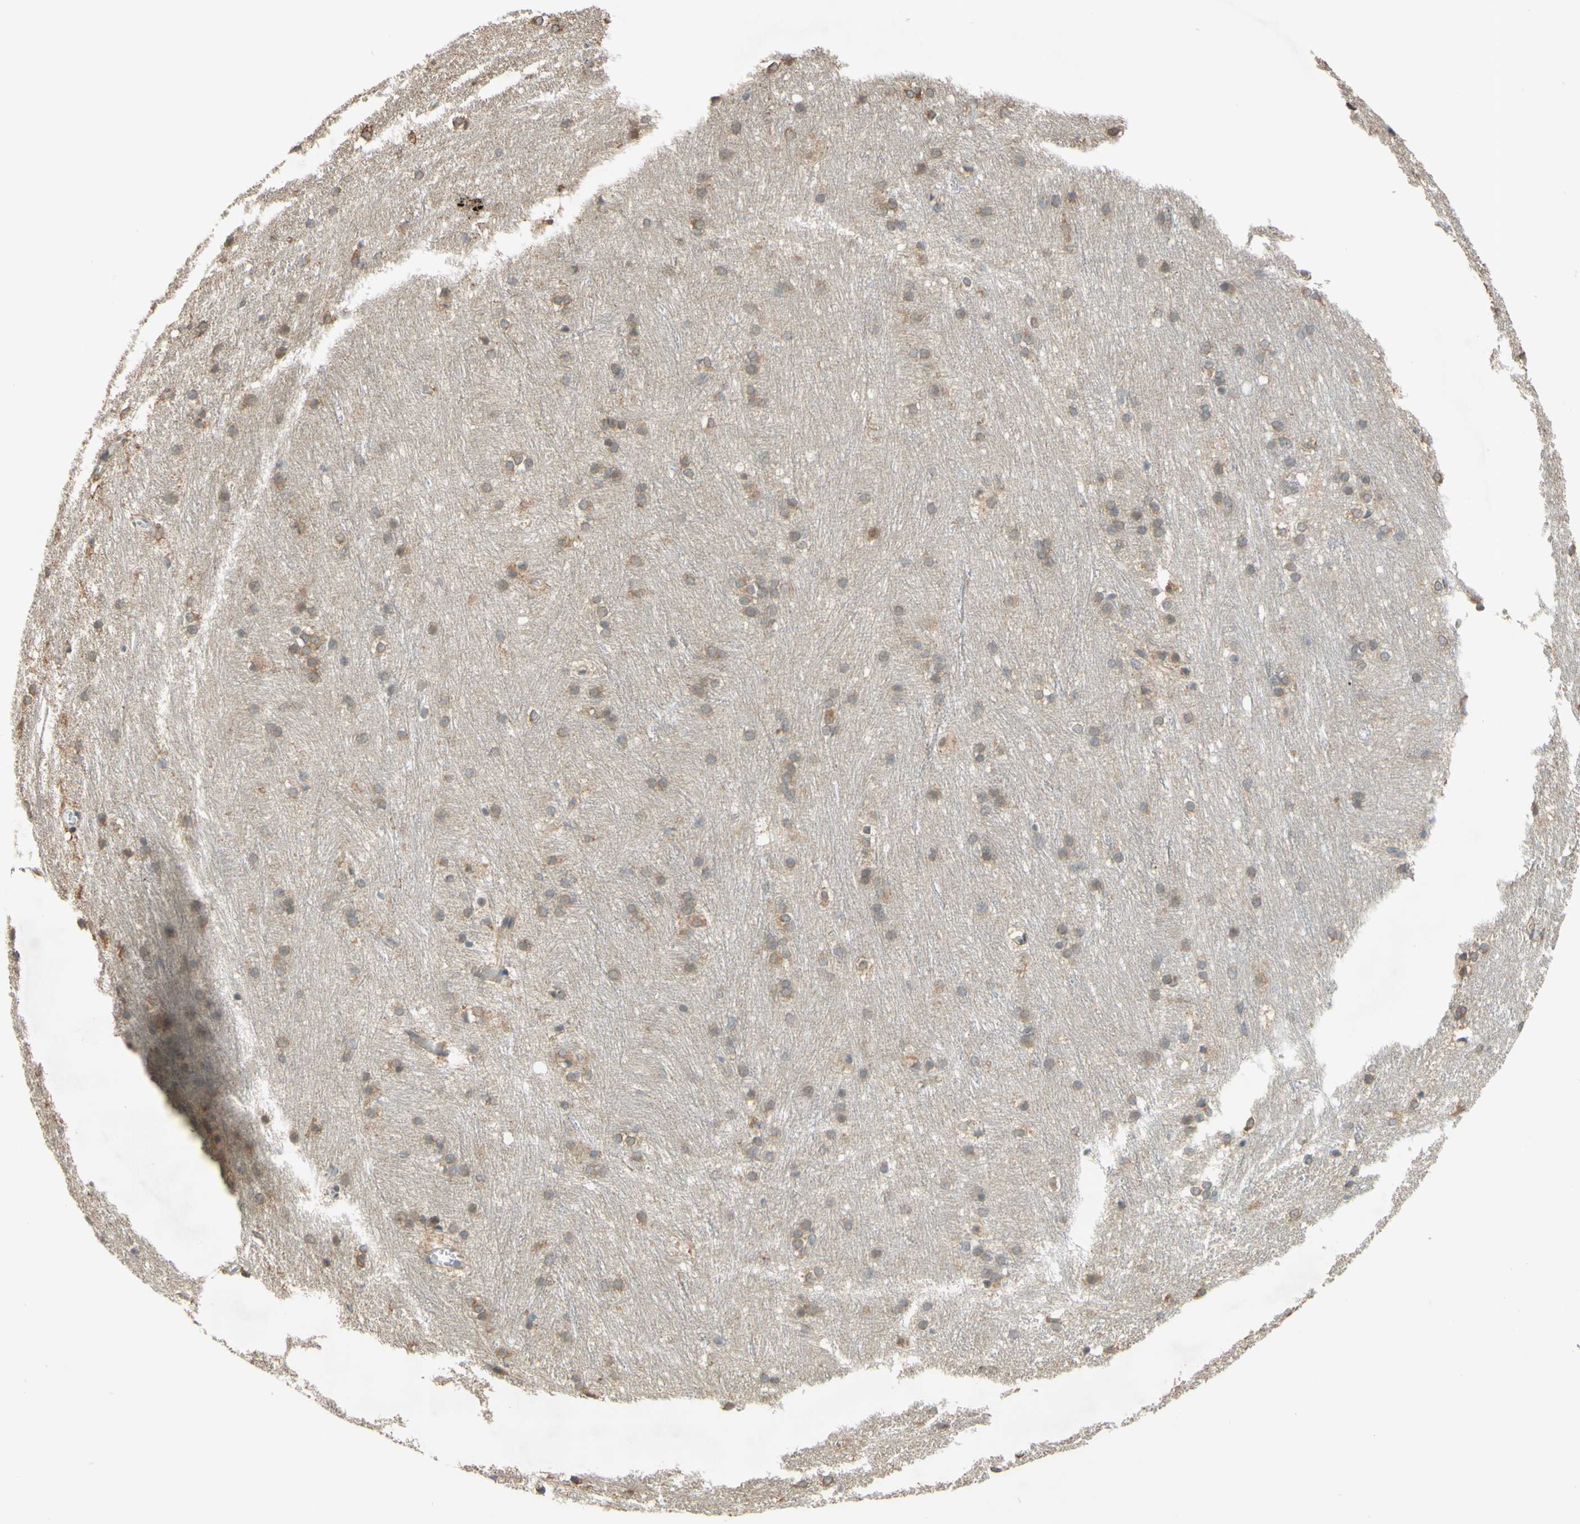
{"staining": {"intensity": "moderate", "quantity": "<25%", "location": "cytoplasmic/membranous"}, "tissue": "caudate", "cell_type": "Glial cells", "image_type": "normal", "snomed": [{"axis": "morphology", "description": "Normal tissue, NOS"}, {"axis": "topography", "description": "Lateral ventricle wall"}], "caption": "A brown stain highlights moderate cytoplasmic/membranous positivity of a protein in glial cells of normal caudate. The staining was performed using DAB, with brown indicating positive protein expression. Nuclei are stained blue with hematoxylin.", "gene": "GATA1", "patient": {"sex": "female", "age": 19}}